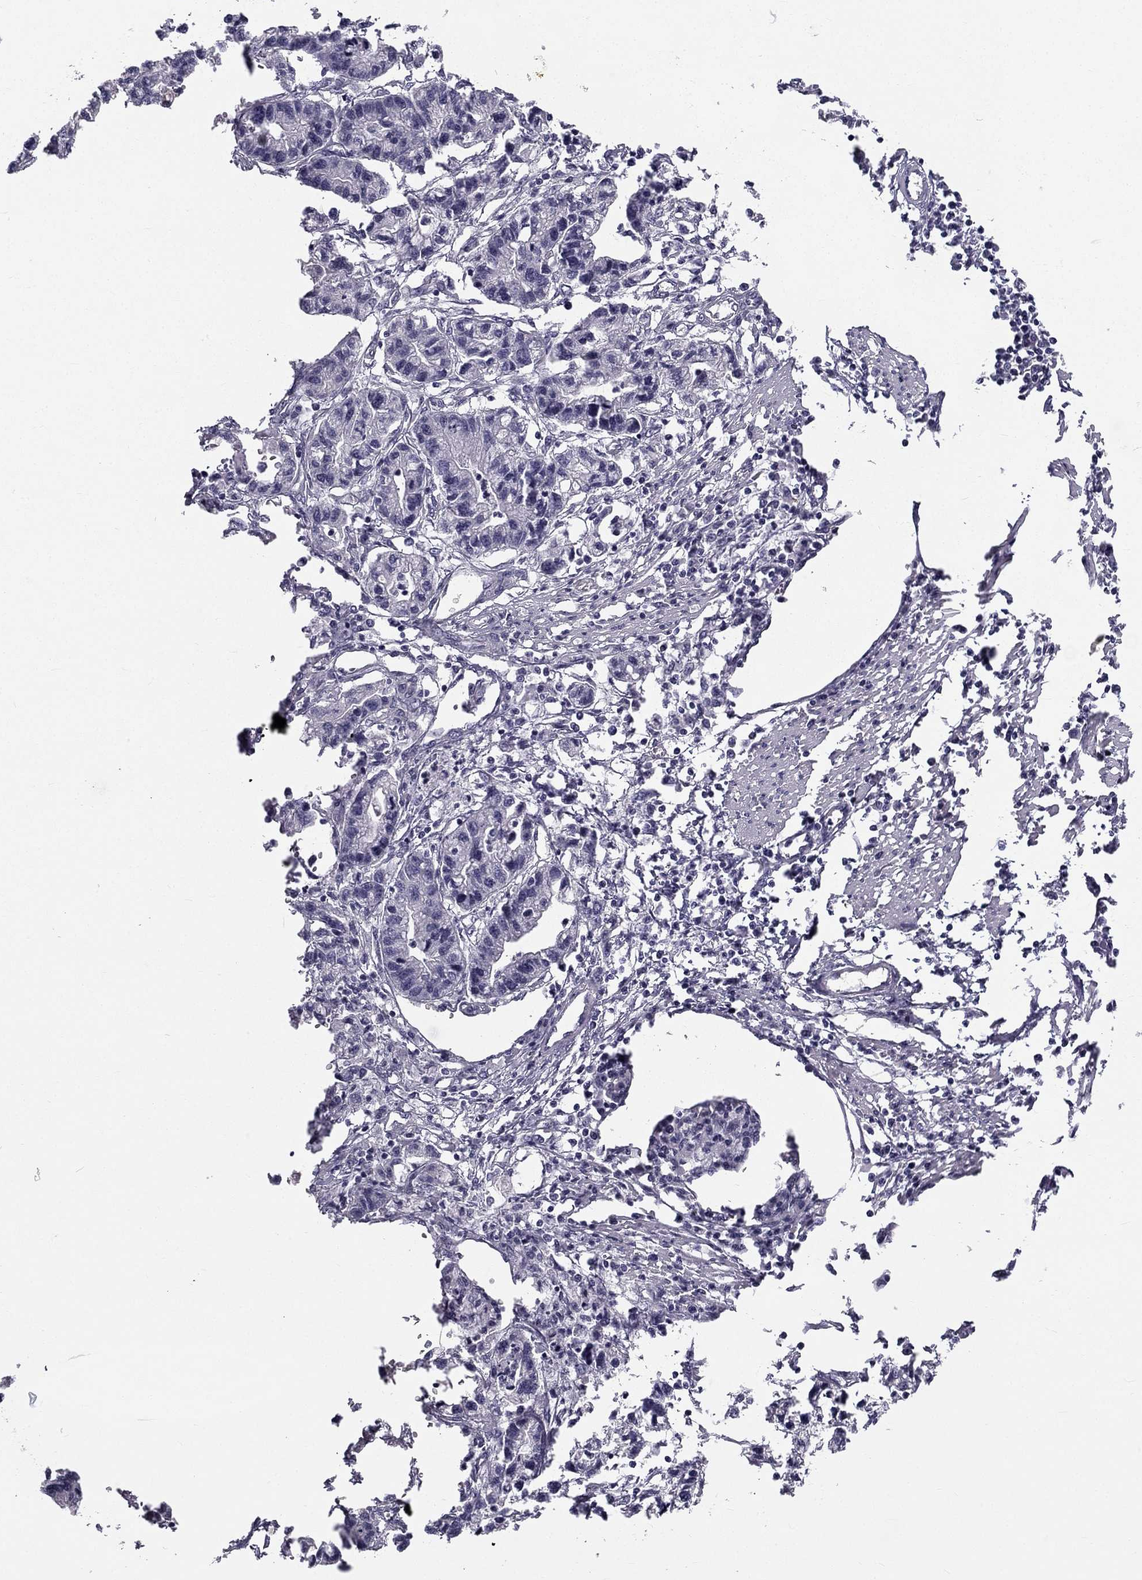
{"staining": {"intensity": "negative", "quantity": "none", "location": "none"}, "tissue": "stomach cancer", "cell_type": "Tumor cells", "image_type": "cancer", "snomed": [{"axis": "morphology", "description": "Adenocarcinoma, NOS"}, {"axis": "topography", "description": "Stomach"}], "caption": "Tumor cells show no significant protein staining in stomach adenocarcinoma. Brightfield microscopy of IHC stained with DAB (brown) and hematoxylin (blue), captured at high magnification.", "gene": "CCDC40", "patient": {"sex": "male", "age": 83}}